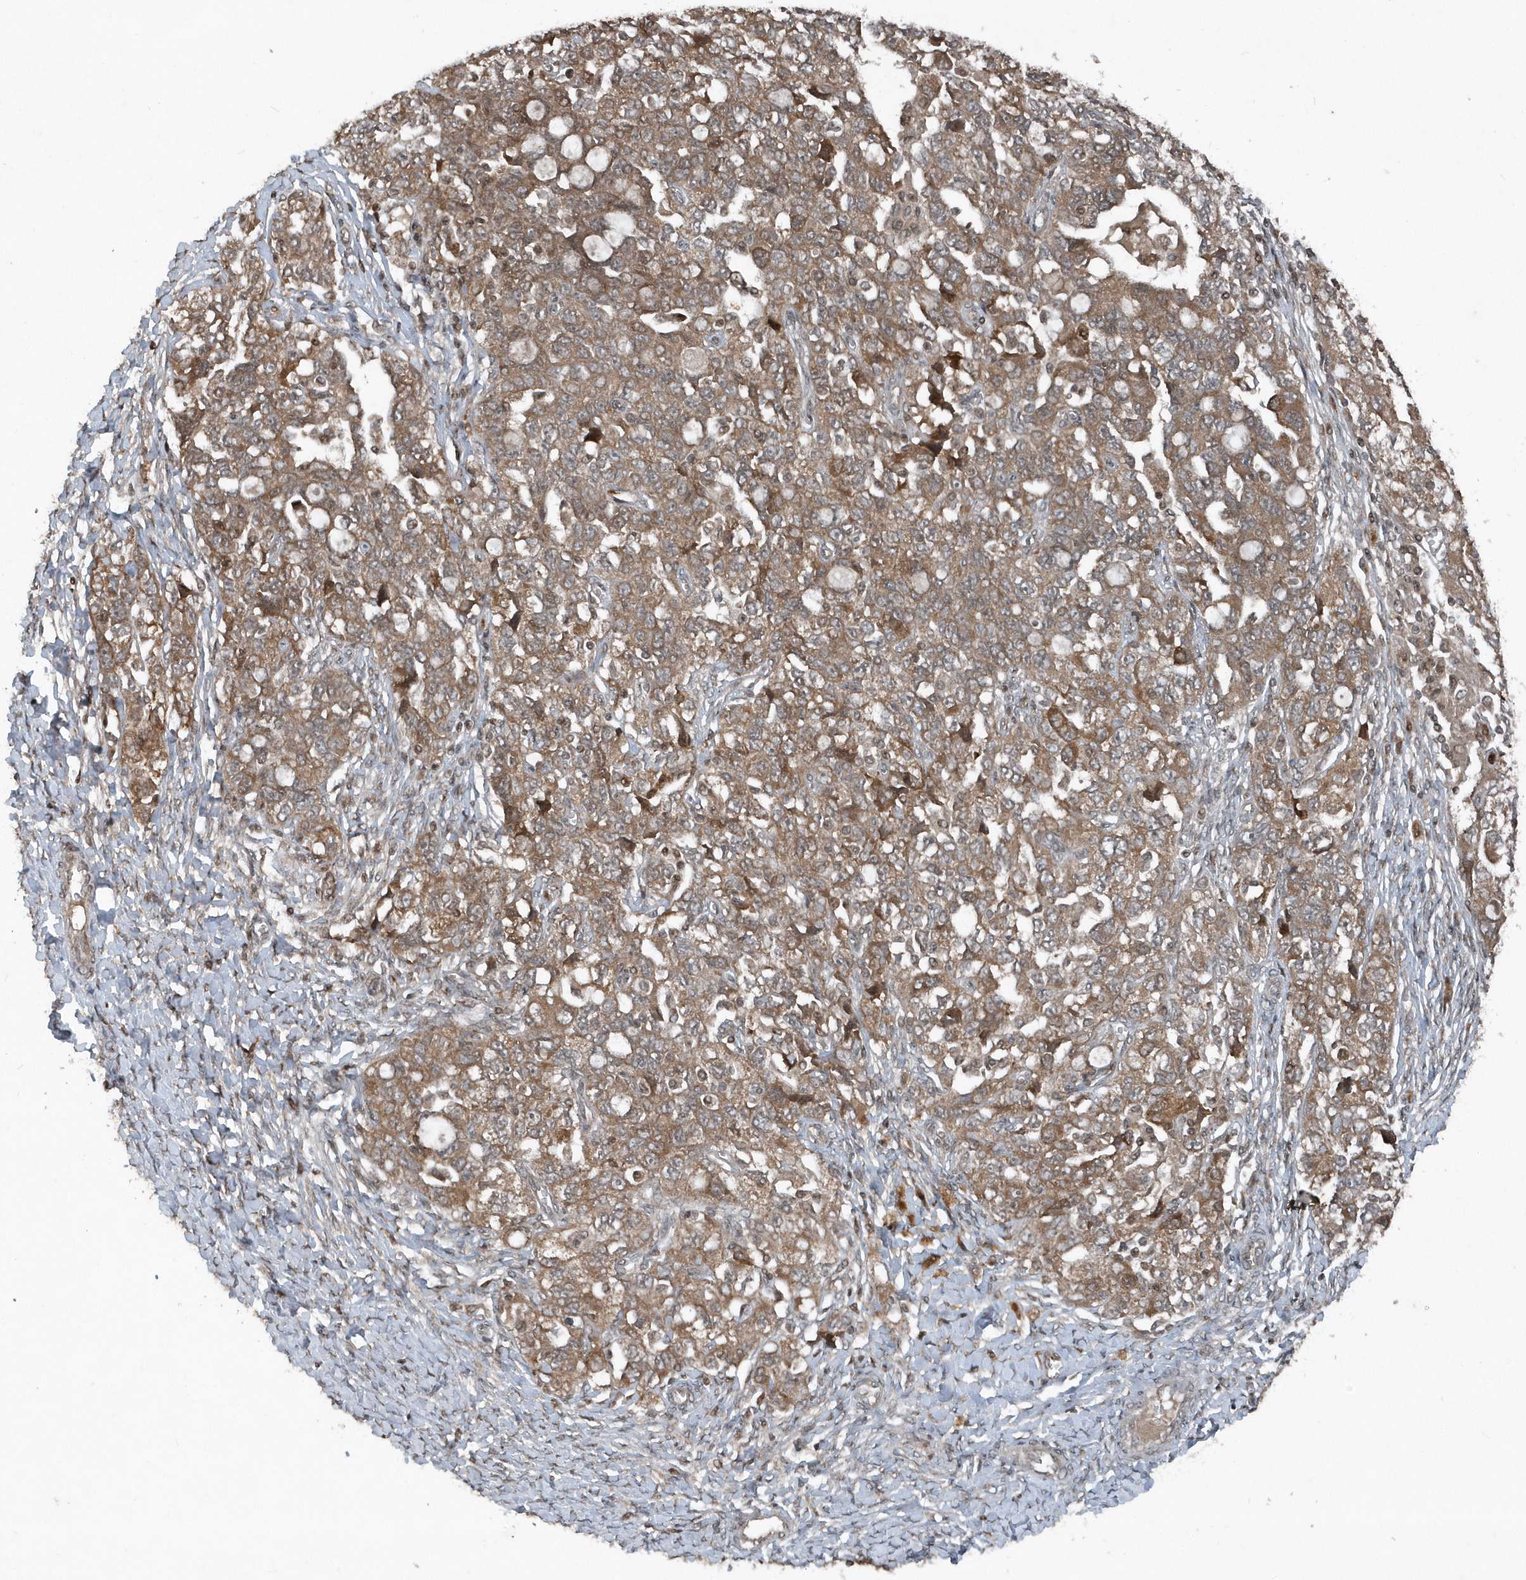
{"staining": {"intensity": "moderate", "quantity": ">75%", "location": "cytoplasmic/membranous"}, "tissue": "ovarian cancer", "cell_type": "Tumor cells", "image_type": "cancer", "snomed": [{"axis": "morphology", "description": "Carcinoma, NOS"}, {"axis": "morphology", "description": "Cystadenocarcinoma, serous, NOS"}, {"axis": "topography", "description": "Ovary"}], "caption": "Moderate cytoplasmic/membranous protein staining is present in approximately >75% of tumor cells in ovarian cancer (serous cystadenocarcinoma). (Brightfield microscopy of DAB IHC at high magnification).", "gene": "EIF2B1", "patient": {"sex": "female", "age": 69}}